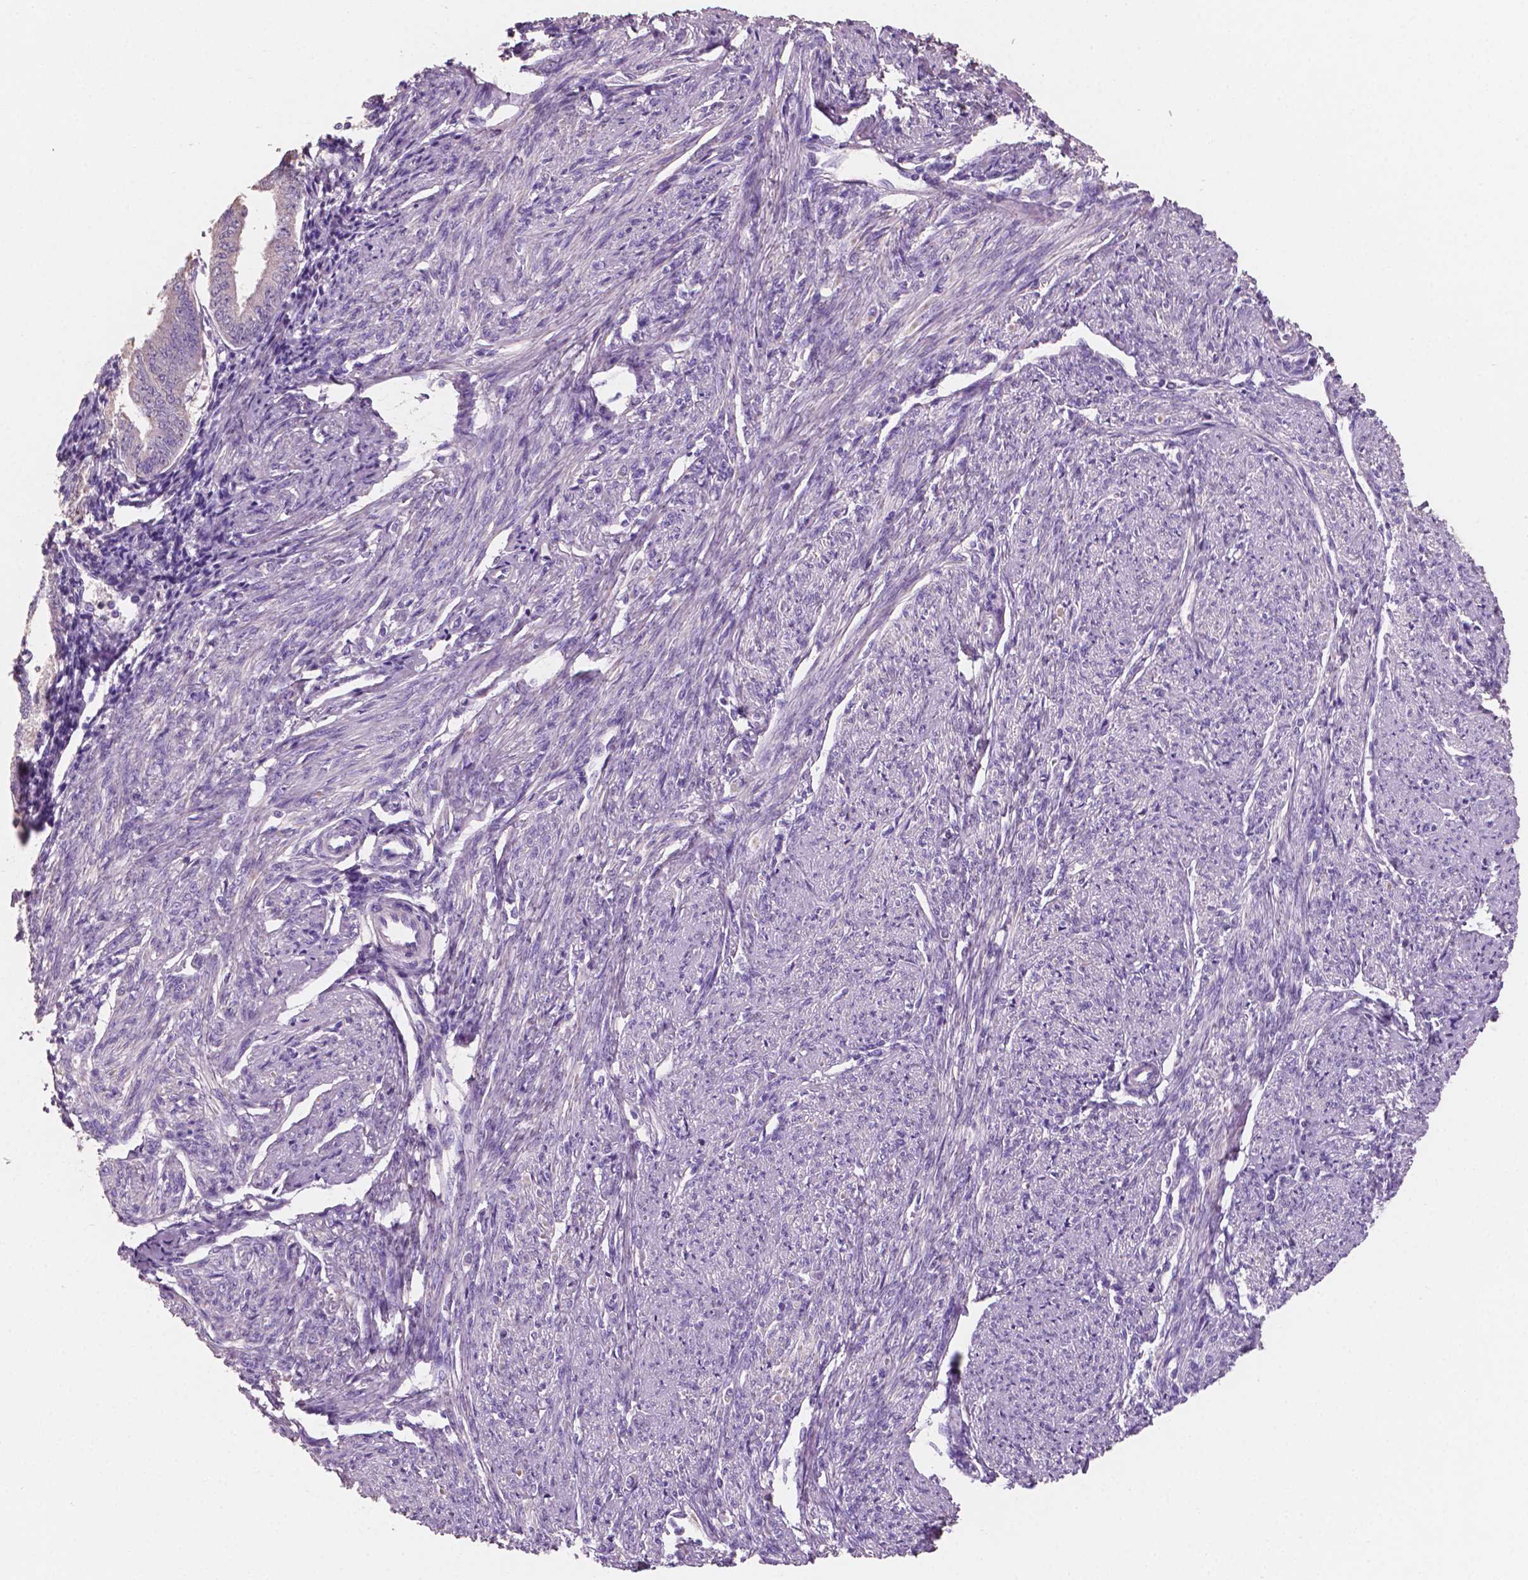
{"staining": {"intensity": "negative", "quantity": "none", "location": "none"}, "tissue": "smooth muscle", "cell_type": "Smooth muscle cells", "image_type": "normal", "snomed": [{"axis": "morphology", "description": "Normal tissue, NOS"}, {"axis": "topography", "description": "Smooth muscle"}], "caption": "The histopathology image shows no significant expression in smooth muscle cells of smooth muscle. (DAB IHC visualized using brightfield microscopy, high magnification).", "gene": "SBSN", "patient": {"sex": "female", "age": 65}}